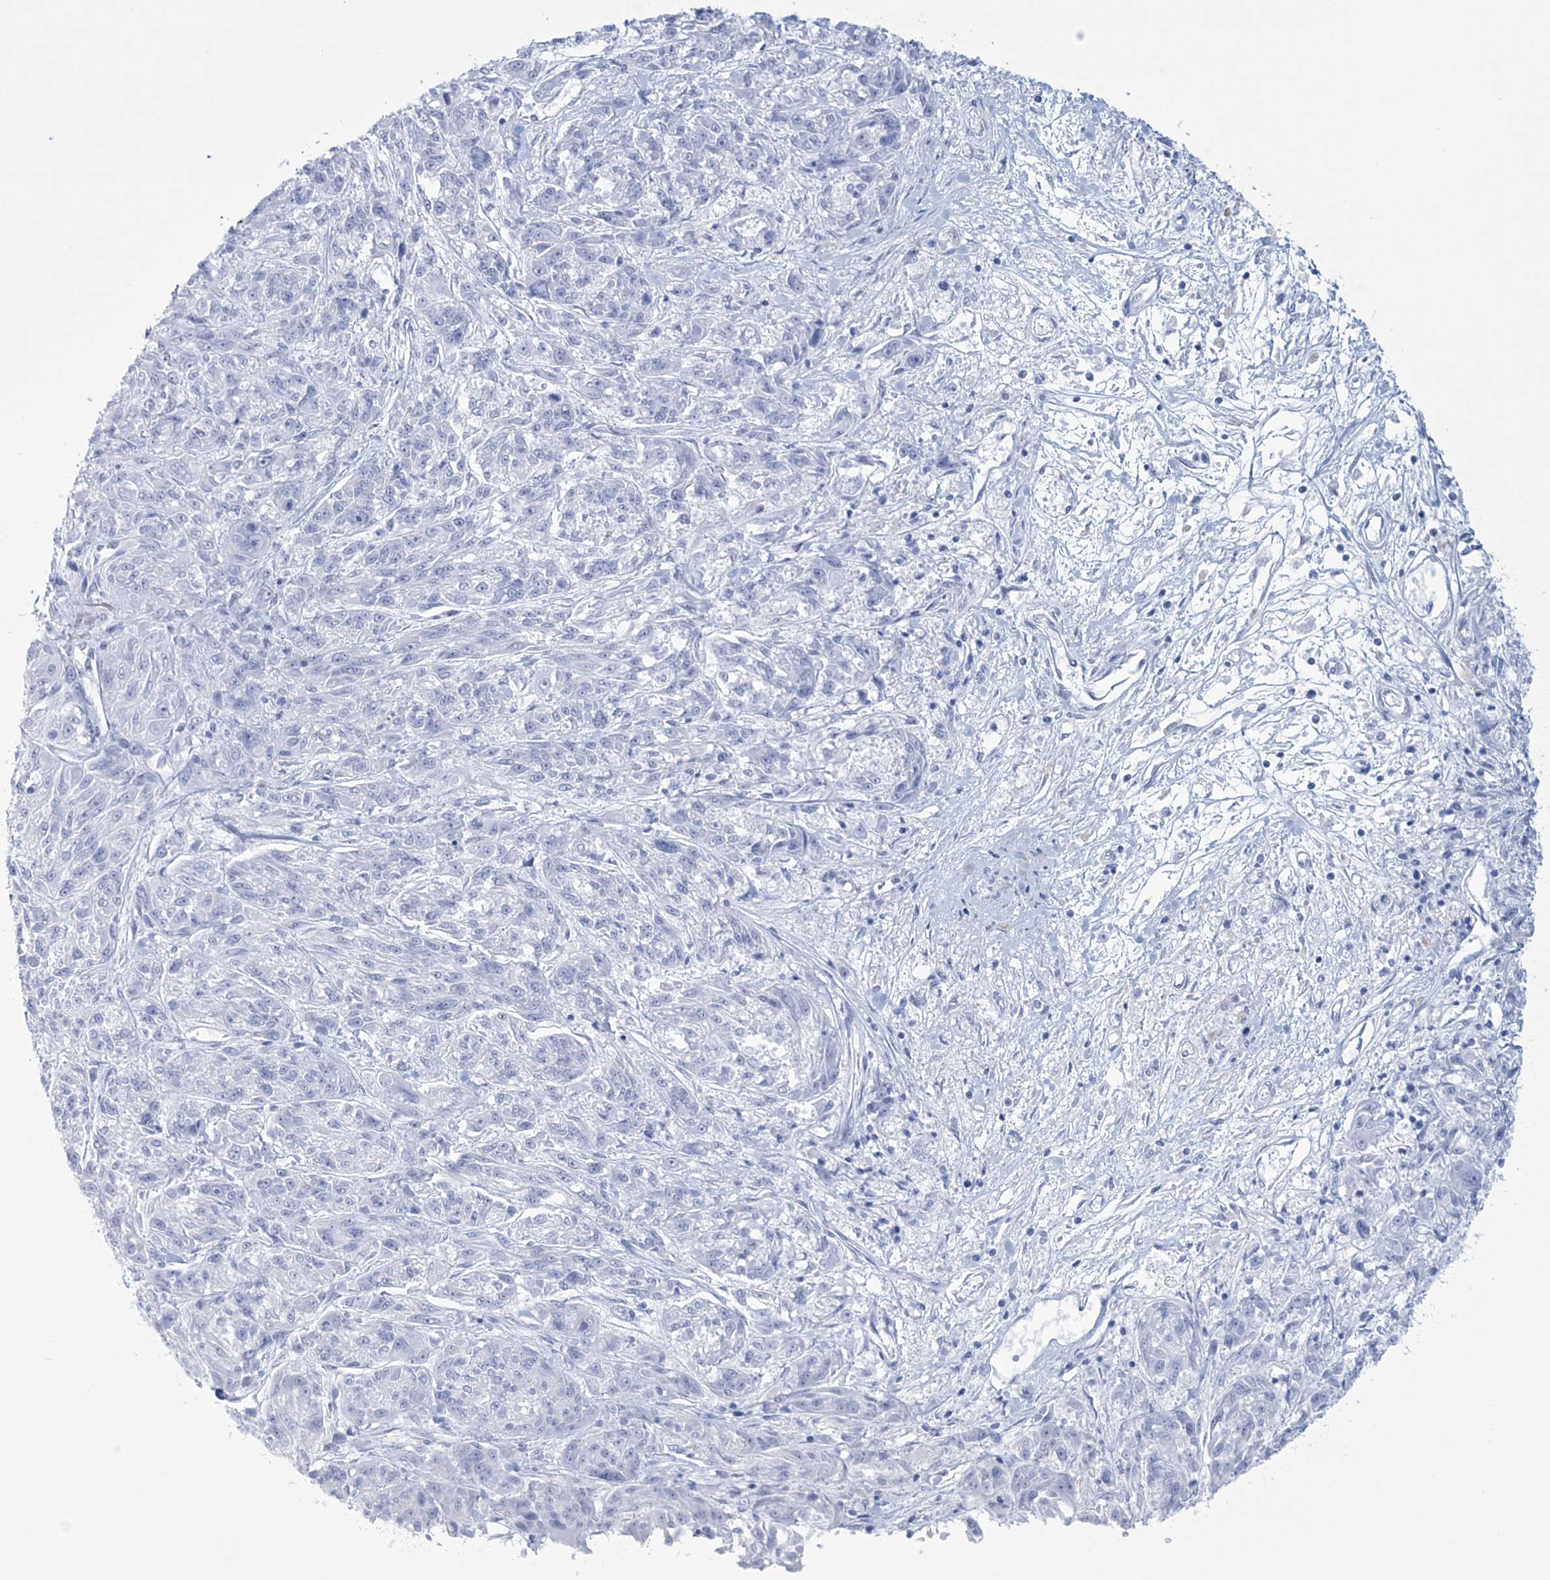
{"staining": {"intensity": "negative", "quantity": "none", "location": "none"}, "tissue": "melanoma", "cell_type": "Tumor cells", "image_type": "cancer", "snomed": [{"axis": "morphology", "description": "Malignant melanoma, NOS"}, {"axis": "topography", "description": "Skin"}], "caption": "High power microscopy image of an immunohistochemistry histopathology image of melanoma, revealing no significant staining in tumor cells. Nuclei are stained in blue.", "gene": "DPCD", "patient": {"sex": "male", "age": 53}}